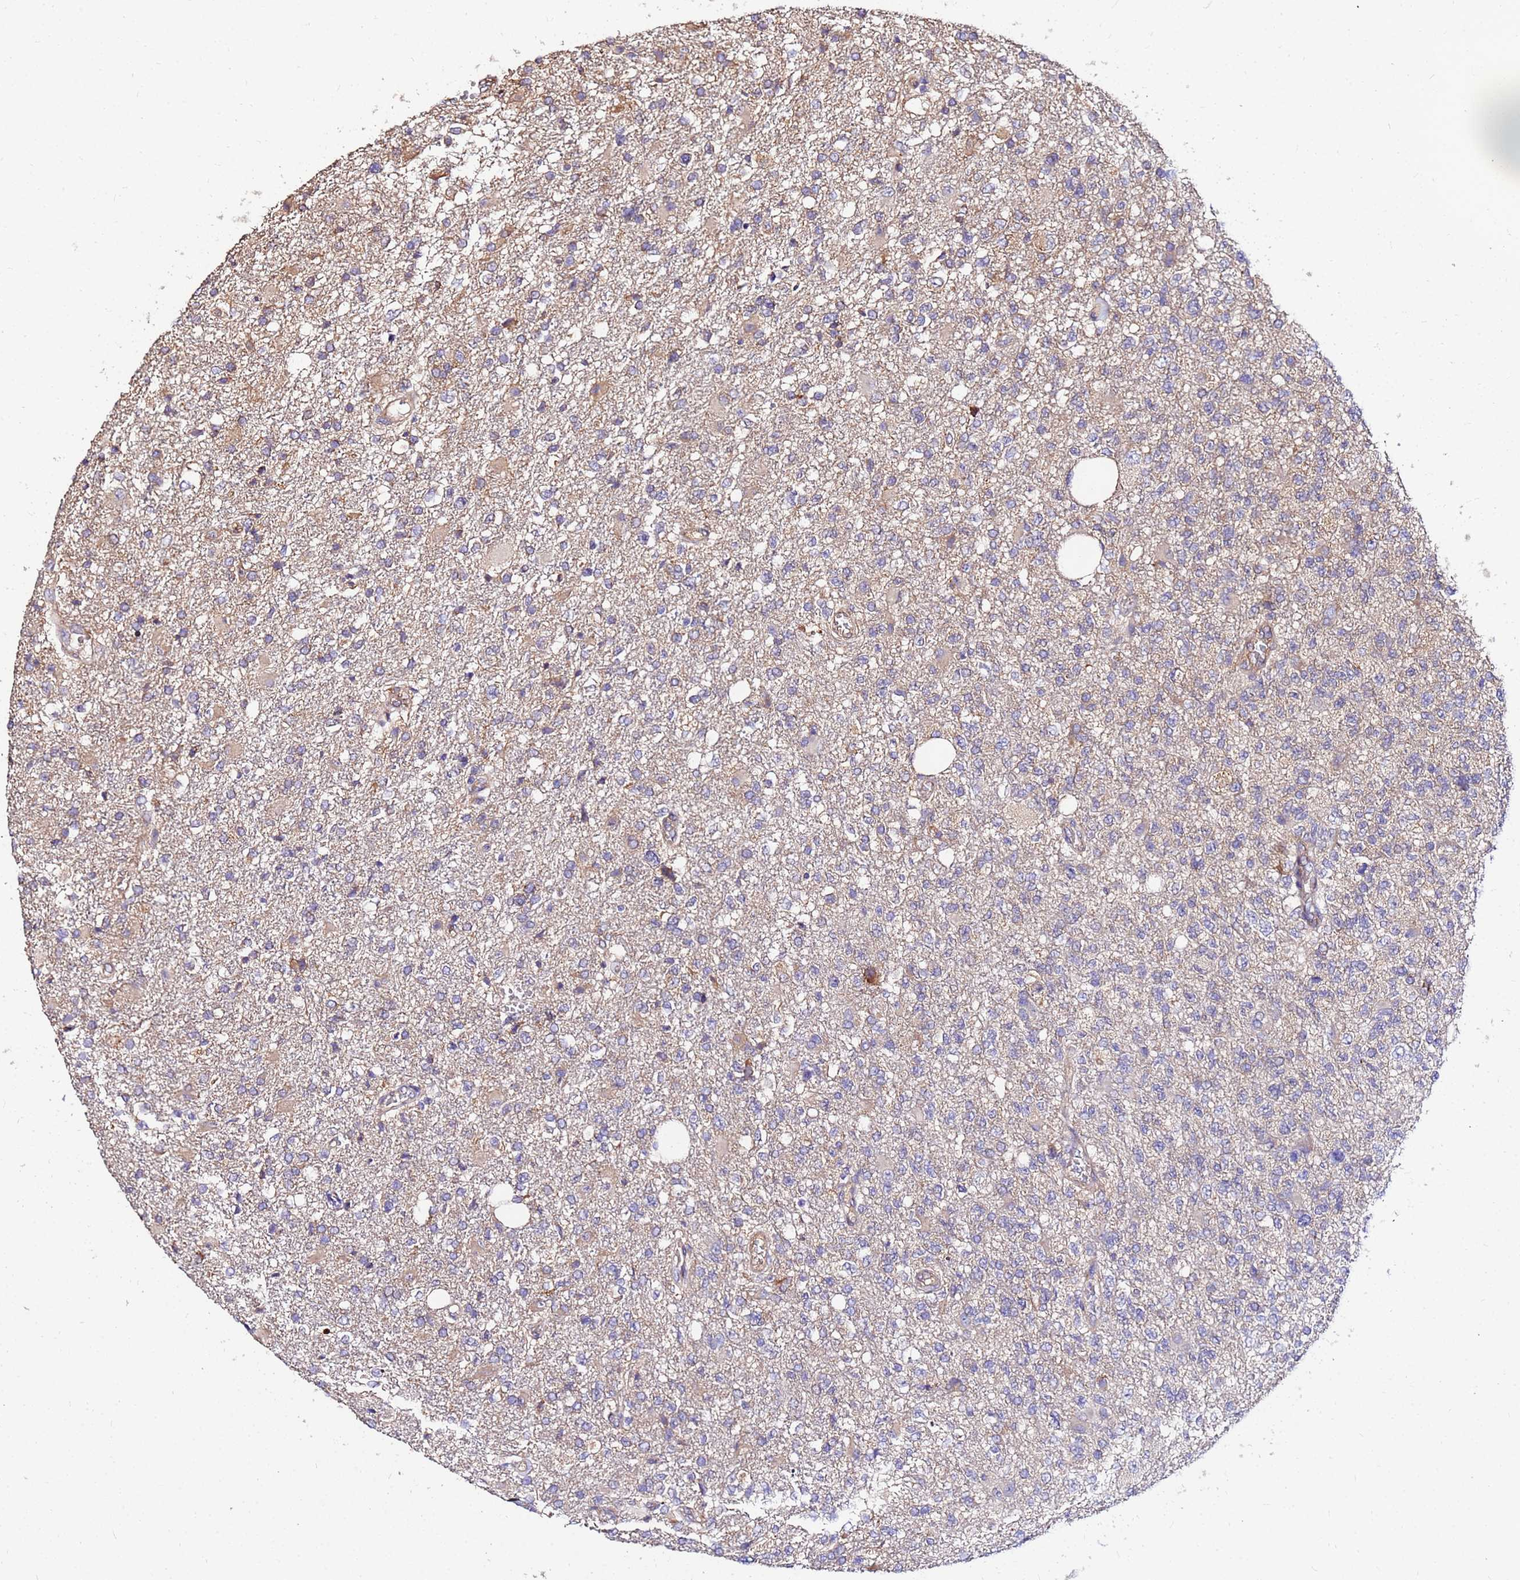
{"staining": {"intensity": "negative", "quantity": "none", "location": "none"}, "tissue": "glioma", "cell_type": "Tumor cells", "image_type": "cancer", "snomed": [{"axis": "morphology", "description": "Glioma, malignant, High grade"}, {"axis": "topography", "description": "Brain"}], "caption": "Photomicrograph shows no significant protein staining in tumor cells of glioma.", "gene": "WWC2", "patient": {"sex": "male", "age": 56}}